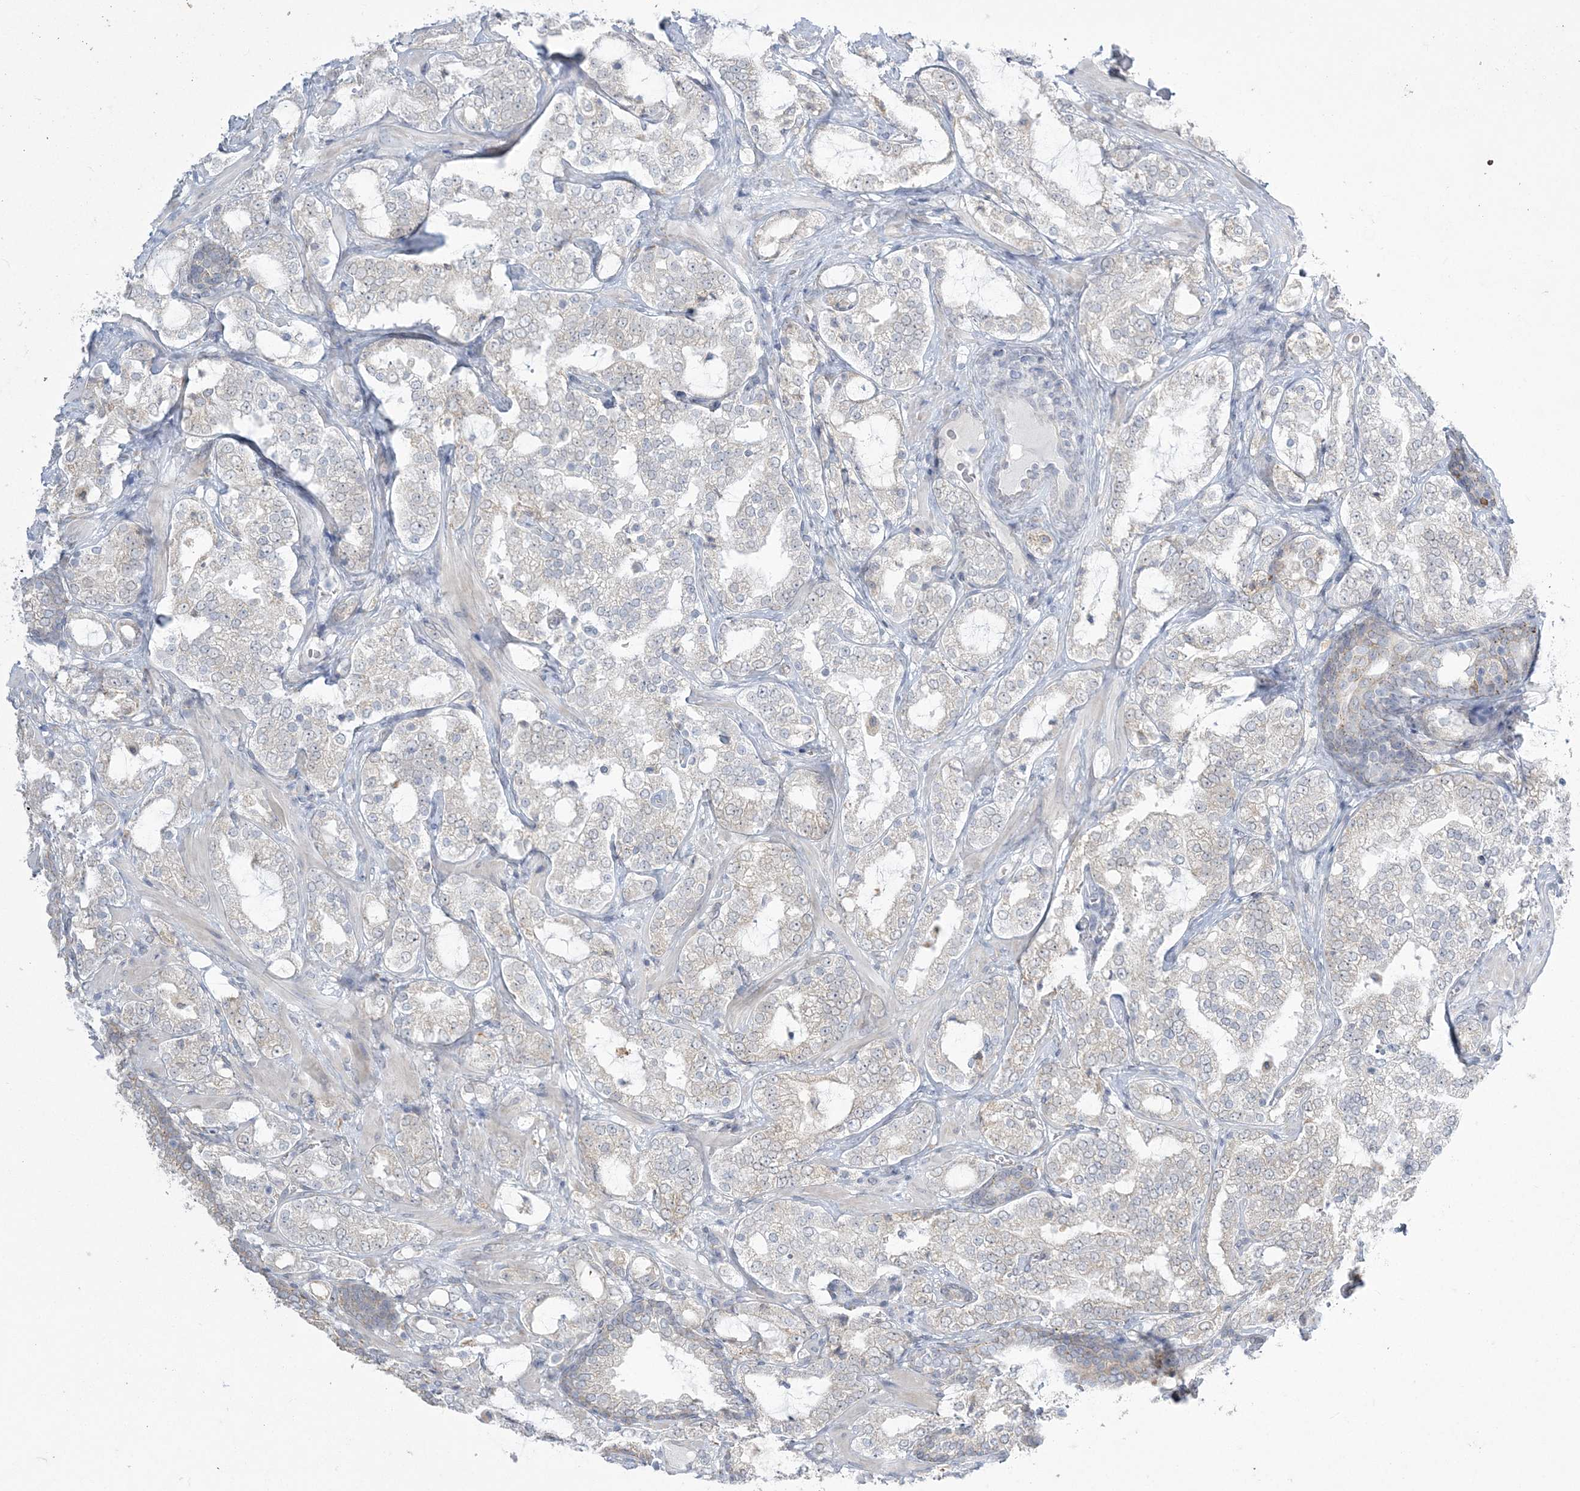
{"staining": {"intensity": "negative", "quantity": "none", "location": "none"}, "tissue": "prostate cancer", "cell_type": "Tumor cells", "image_type": "cancer", "snomed": [{"axis": "morphology", "description": "Adenocarcinoma, High grade"}, {"axis": "topography", "description": "Prostate"}], "caption": "Image shows no significant protein positivity in tumor cells of prostate cancer.", "gene": "ZC3H6", "patient": {"sex": "male", "age": 64}}